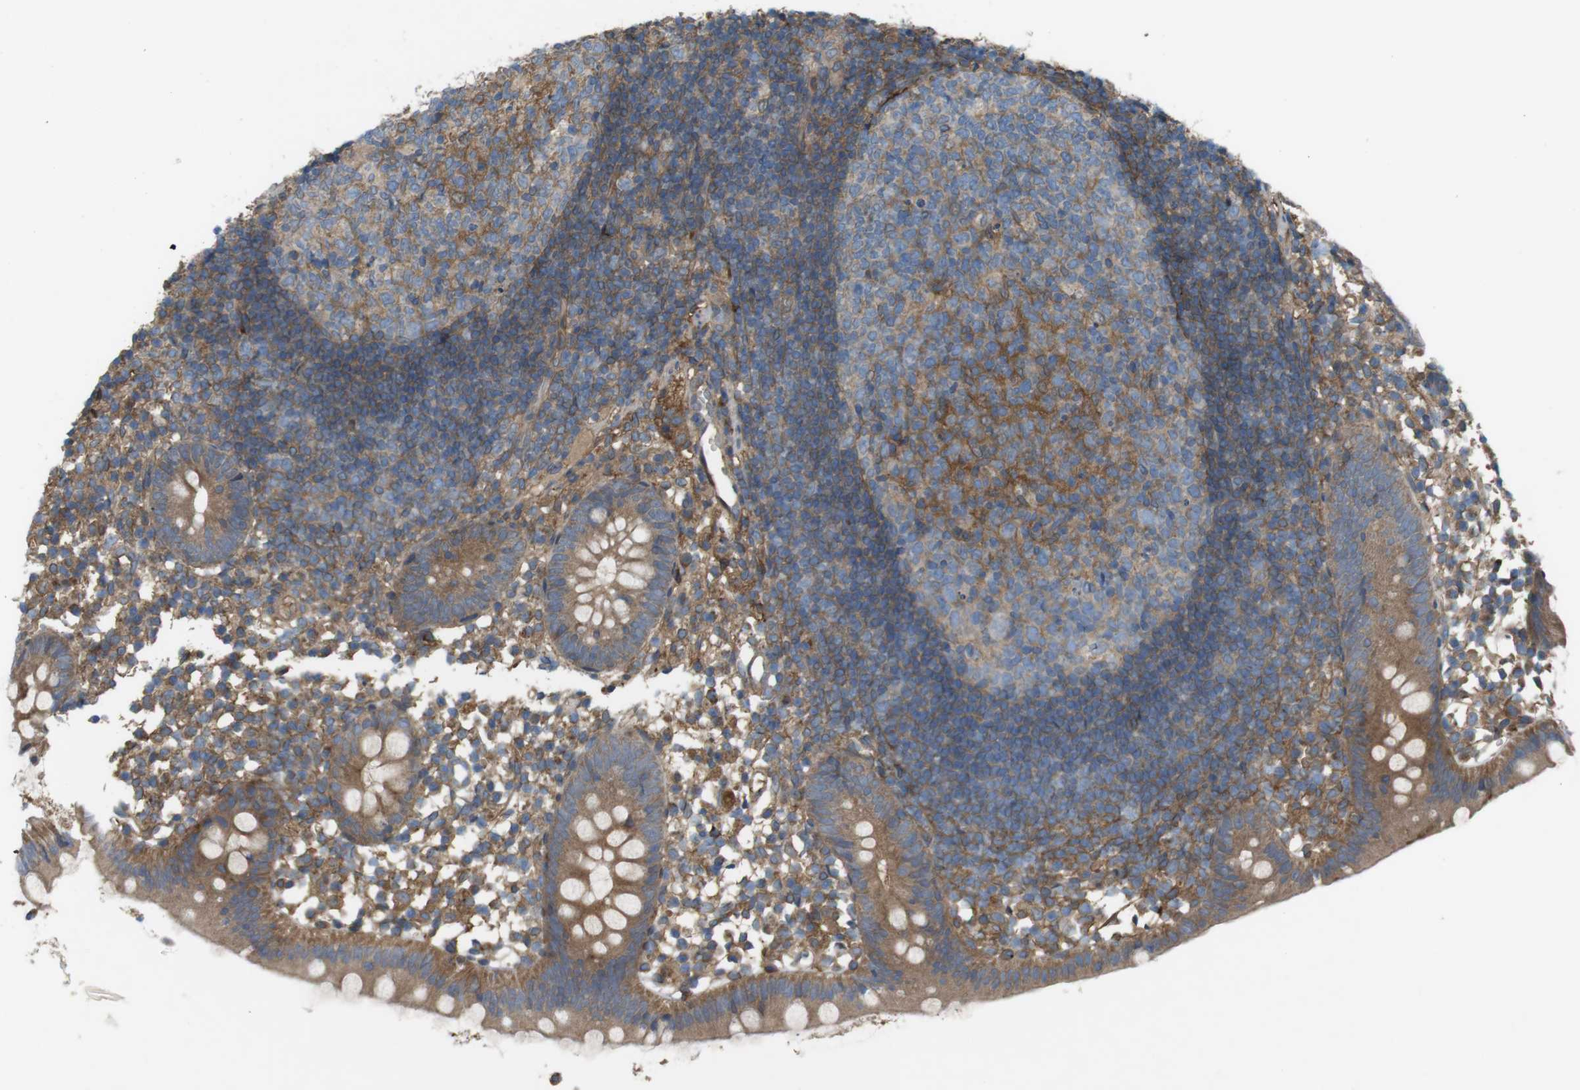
{"staining": {"intensity": "strong", "quantity": ">75%", "location": "cytoplasmic/membranous"}, "tissue": "appendix", "cell_type": "Glandular cells", "image_type": "normal", "snomed": [{"axis": "morphology", "description": "Normal tissue, NOS"}, {"axis": "topography", "description": "Appendix"}], "caption": "IHC histopathology image of benign appendix: appendix stained using immunohistochemistry (IHC) demonstrates high levels of strong protein expression localized specifically in the cytoplasmic/membranous of glandular cells, appearing as a cytoplasmic/membranous brown color.", "gene": "DDAH2", "patient": {"sex": "female", "age": 20}}